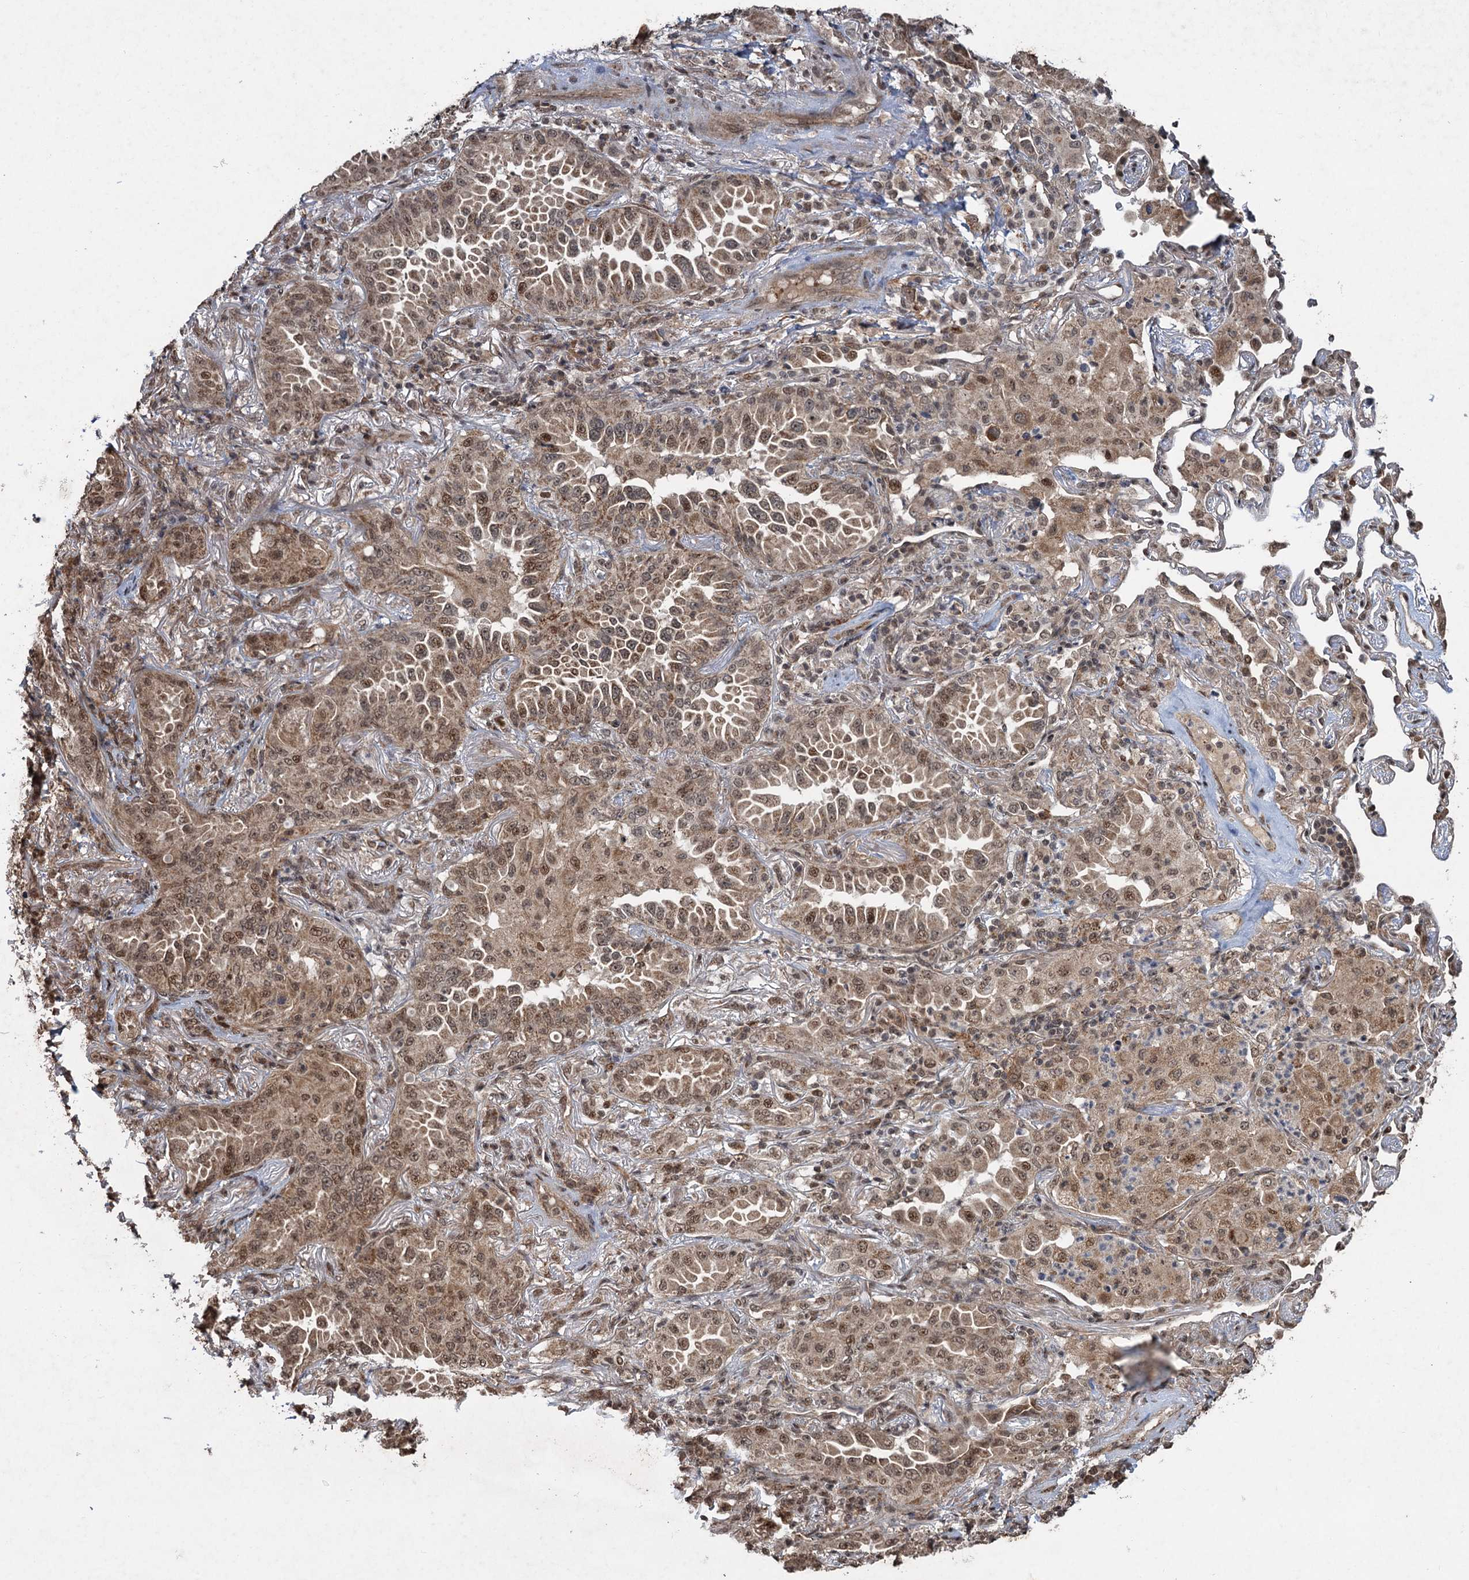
{"staining": {"intensity": "moderate", "quantity": ">75%", "location": "cytoplasmic/membranous,nuclear"}, "tissue": "lung cancer", "cell_type": "Tumor cells", "image_type": "cancer", "snomed": [{"axis": "morphology", "description": "Adenocarcinoma, NOS"}, {"axis": "topography", "description": "Lung"}], "caption": "The micrograph shows immunohistochemical staining of adenocarcinoma (lung). There is moderate cytoplasmic/membranous and nuclear expression is identified in about >75% of tumor cells.", "gene": "REP15", "patient": {"sex": "female", "age": 69}}